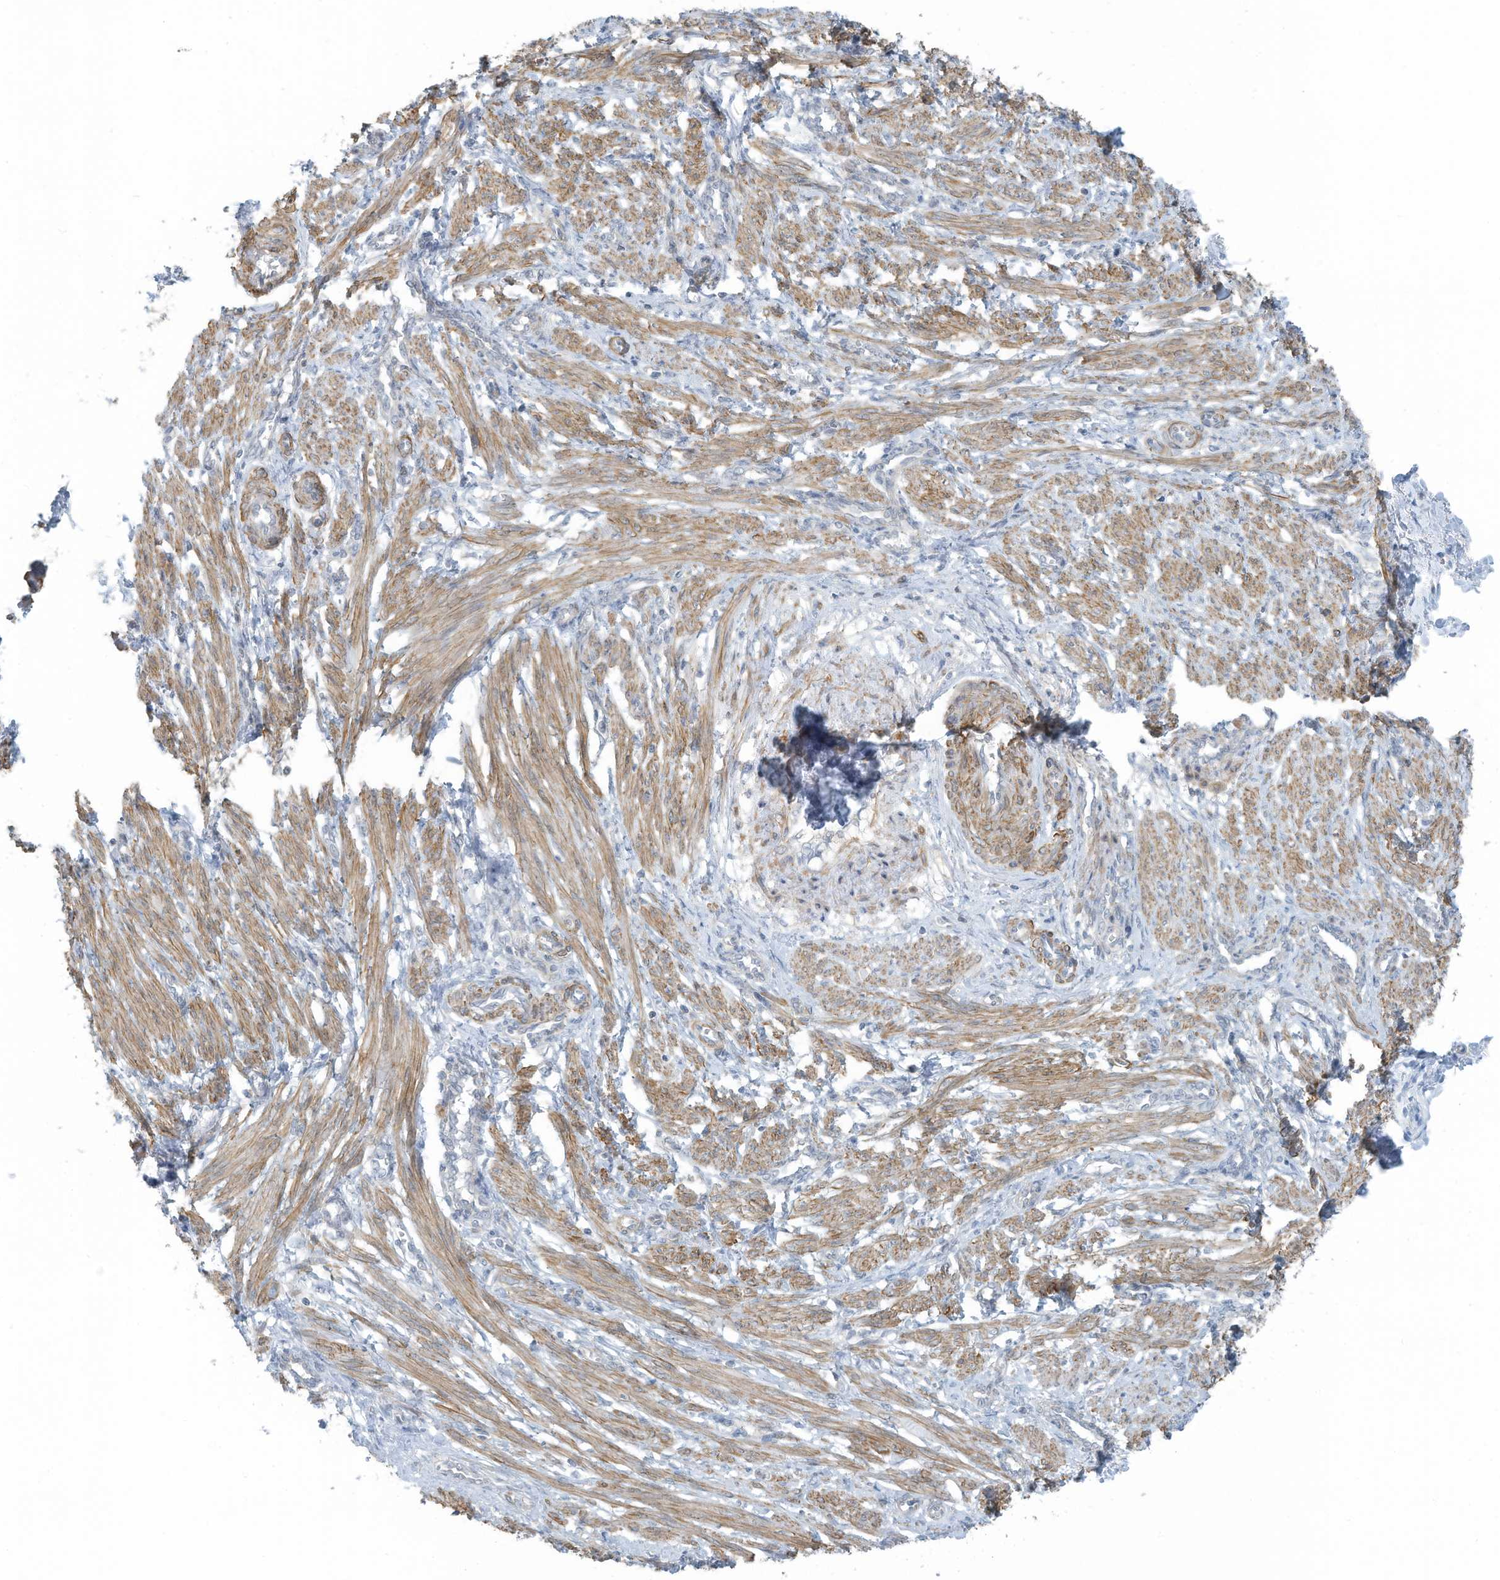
{"staining": {"intensity": "moderate", "quantity": ">75%", "location": "cytoplasmic/membranous"}, "tissue": "smooth muscle", "cell_type": "Smooth muscle cells", "image_type": "normal", "snomed": [{"axis": "morphology", "description": "Normal tissue, NOS"}, {"axis": "topography", "description": "Endometrium"}], "caption": "Immunohistochemical staining of benign human smooth muscle exhibits medium levels of moderate cytoplasmic/membranous staining in approximately >75% of smooth muscle cells.", "gene": "ZNF846", "patient": {"sex": "female", "age": 33}}